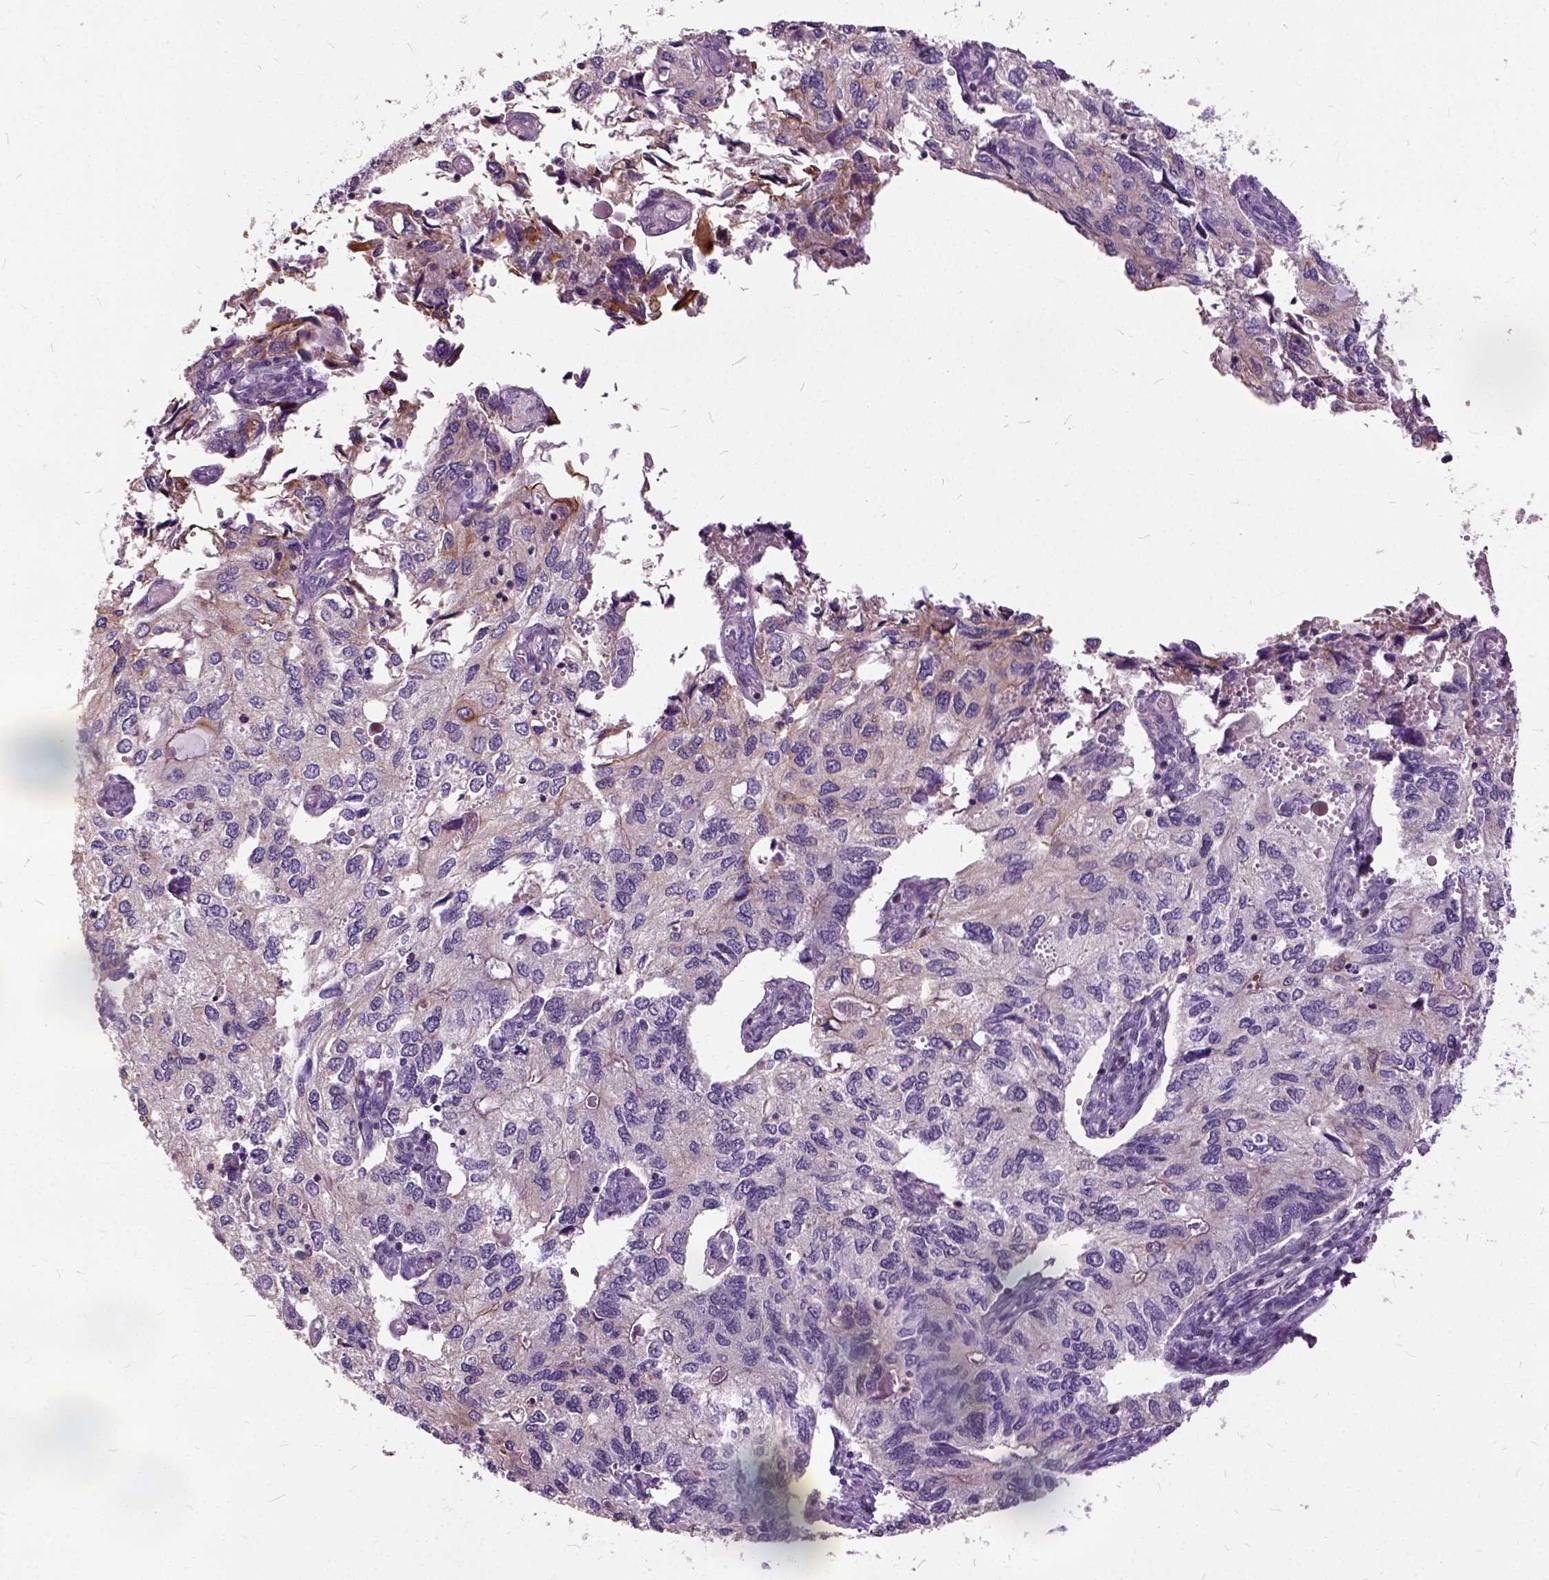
{"staining": {"intensity": "weak", "quantity": "<25%", "location": "cytoplasmic/membranous"}, "tissue": "endometrial cancer", "cell_type": "Tumor cells", "image_type": "cancer", "snomed": [{"axis": "morphology", "description": "Carcinoma, NOS"}, {"axis": "topography", "description": "Uterus"}], "caption": "Tumor cells are negative for protein expression in human endometrial carcinoma. (Stains: DAB (3,3'-diaminobenzidine) IHC with hematoxylin counter stain, Microscopy: brightfield microscopy at high magnification).", "gene": "ILRUN", "patient": {"sex": "female", "age": 76}}